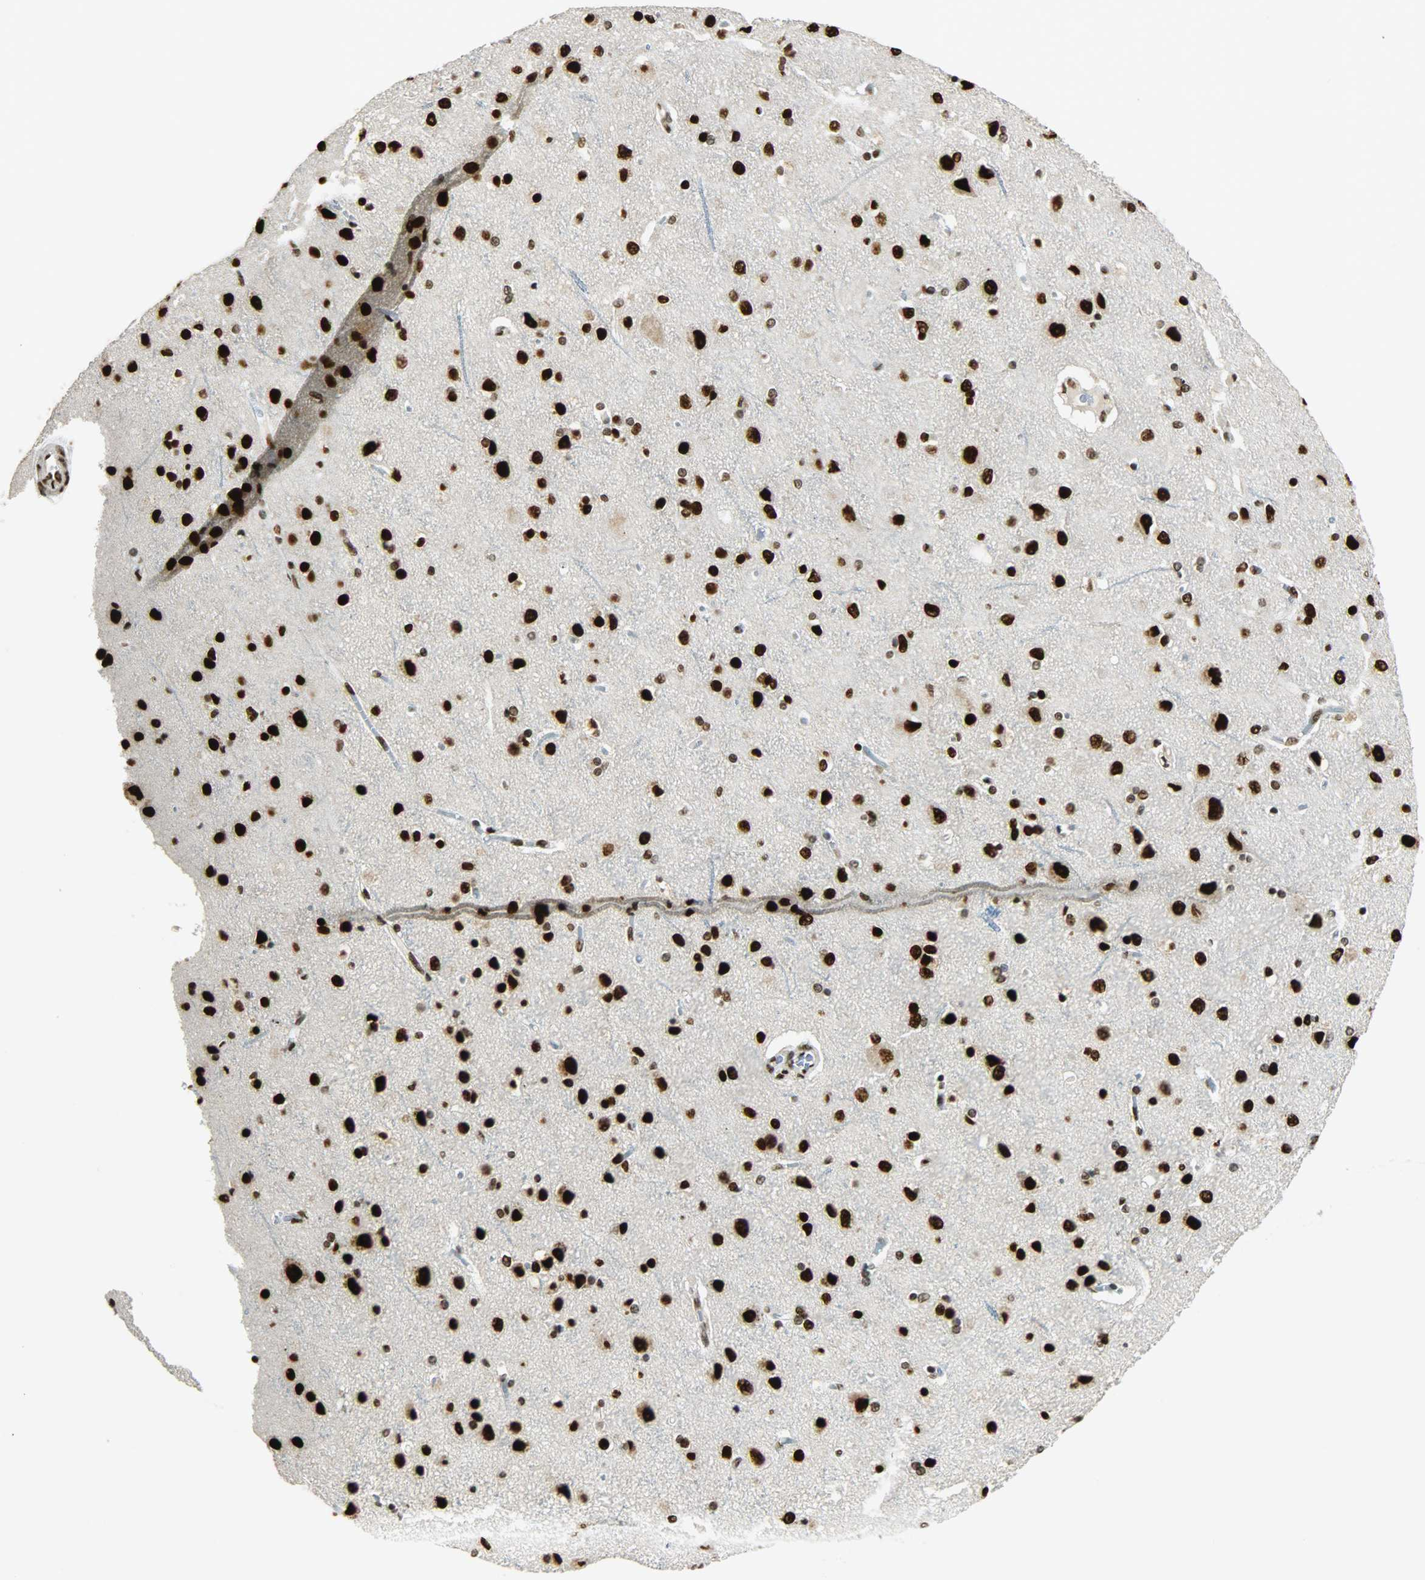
{"staining": {"intensity": "moderate", "quantity": ">75%", "location": "cytoplasmic/membranous"}, "tissue": "cerebral cortex", "cell_type": "Endothelial cells", "image_type": "normal", "snomed": [{"axis": "morphology", "description": "Normal tissue, NOS"}, {"axis": "topography", "description": "Cerebral cortex"}], "caption": "This is an image of IHC staining of unremarkable cerebral cortex, which shows moderate staining in the cytoplasmic/membranous of endothelial cells.", "gene": "MYEF2", "patient": {"sex": "female", "age": 54}}